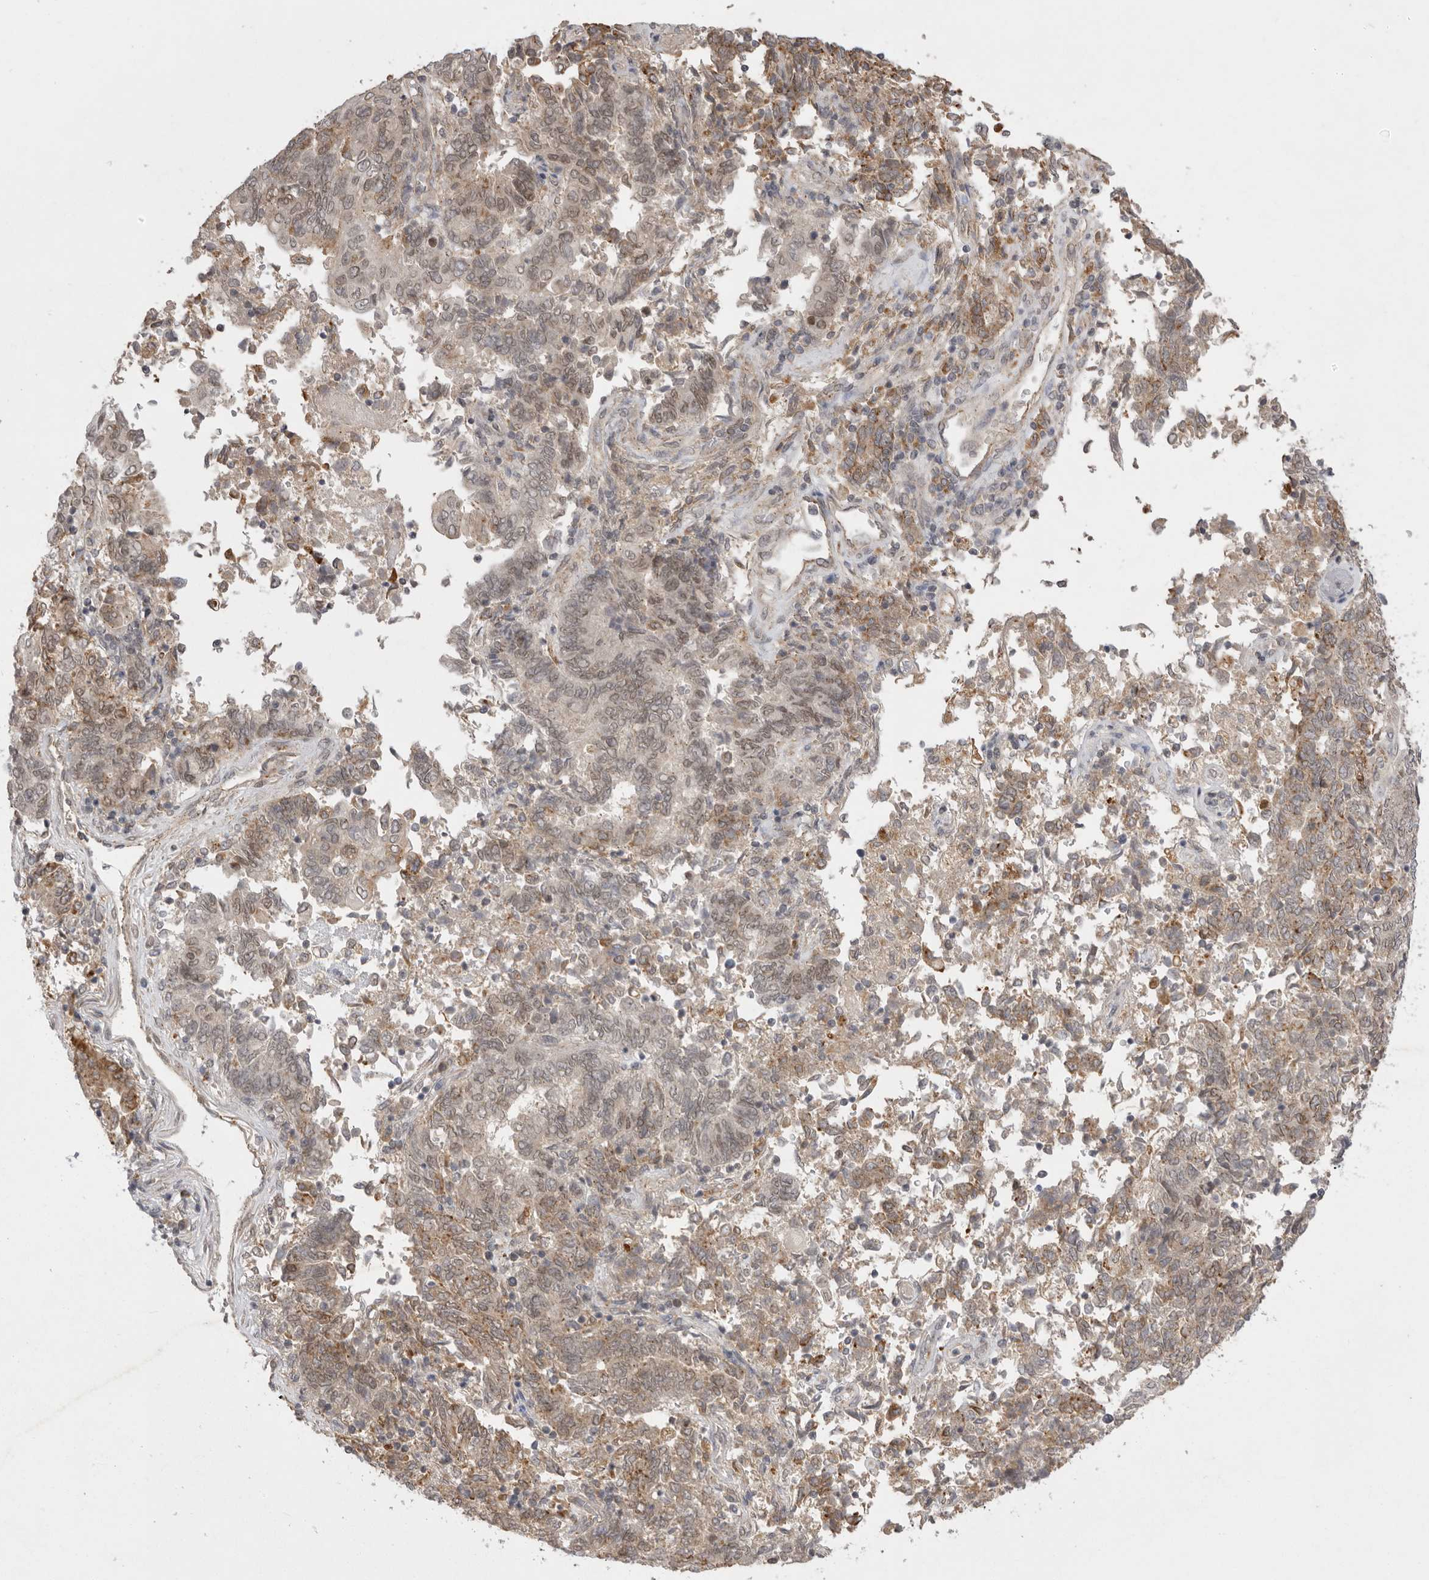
{"staining": {"intensity": "moderate", "quantity": "25%-75%", "location": "cytoplasmic/membranous,nuclear"}, "tissue": "endometrial cancer", "cell_type": "Tumor cells", "image_type": "cancer", "snomed": [{"axis": "morphology", "description": "Adenocarcinoma, NOS"}, {"axis": "topography", "description": "Endometrium"}], "caption": "Moderate cytoplasmic/membranous and nuclear positivity for a protein is present in about 25%-75% of tumor cells of adenocarcinoma (endometrial) using IHC.", "gene": "TLR3", "patient": {"sex": "female", "age": 80}}